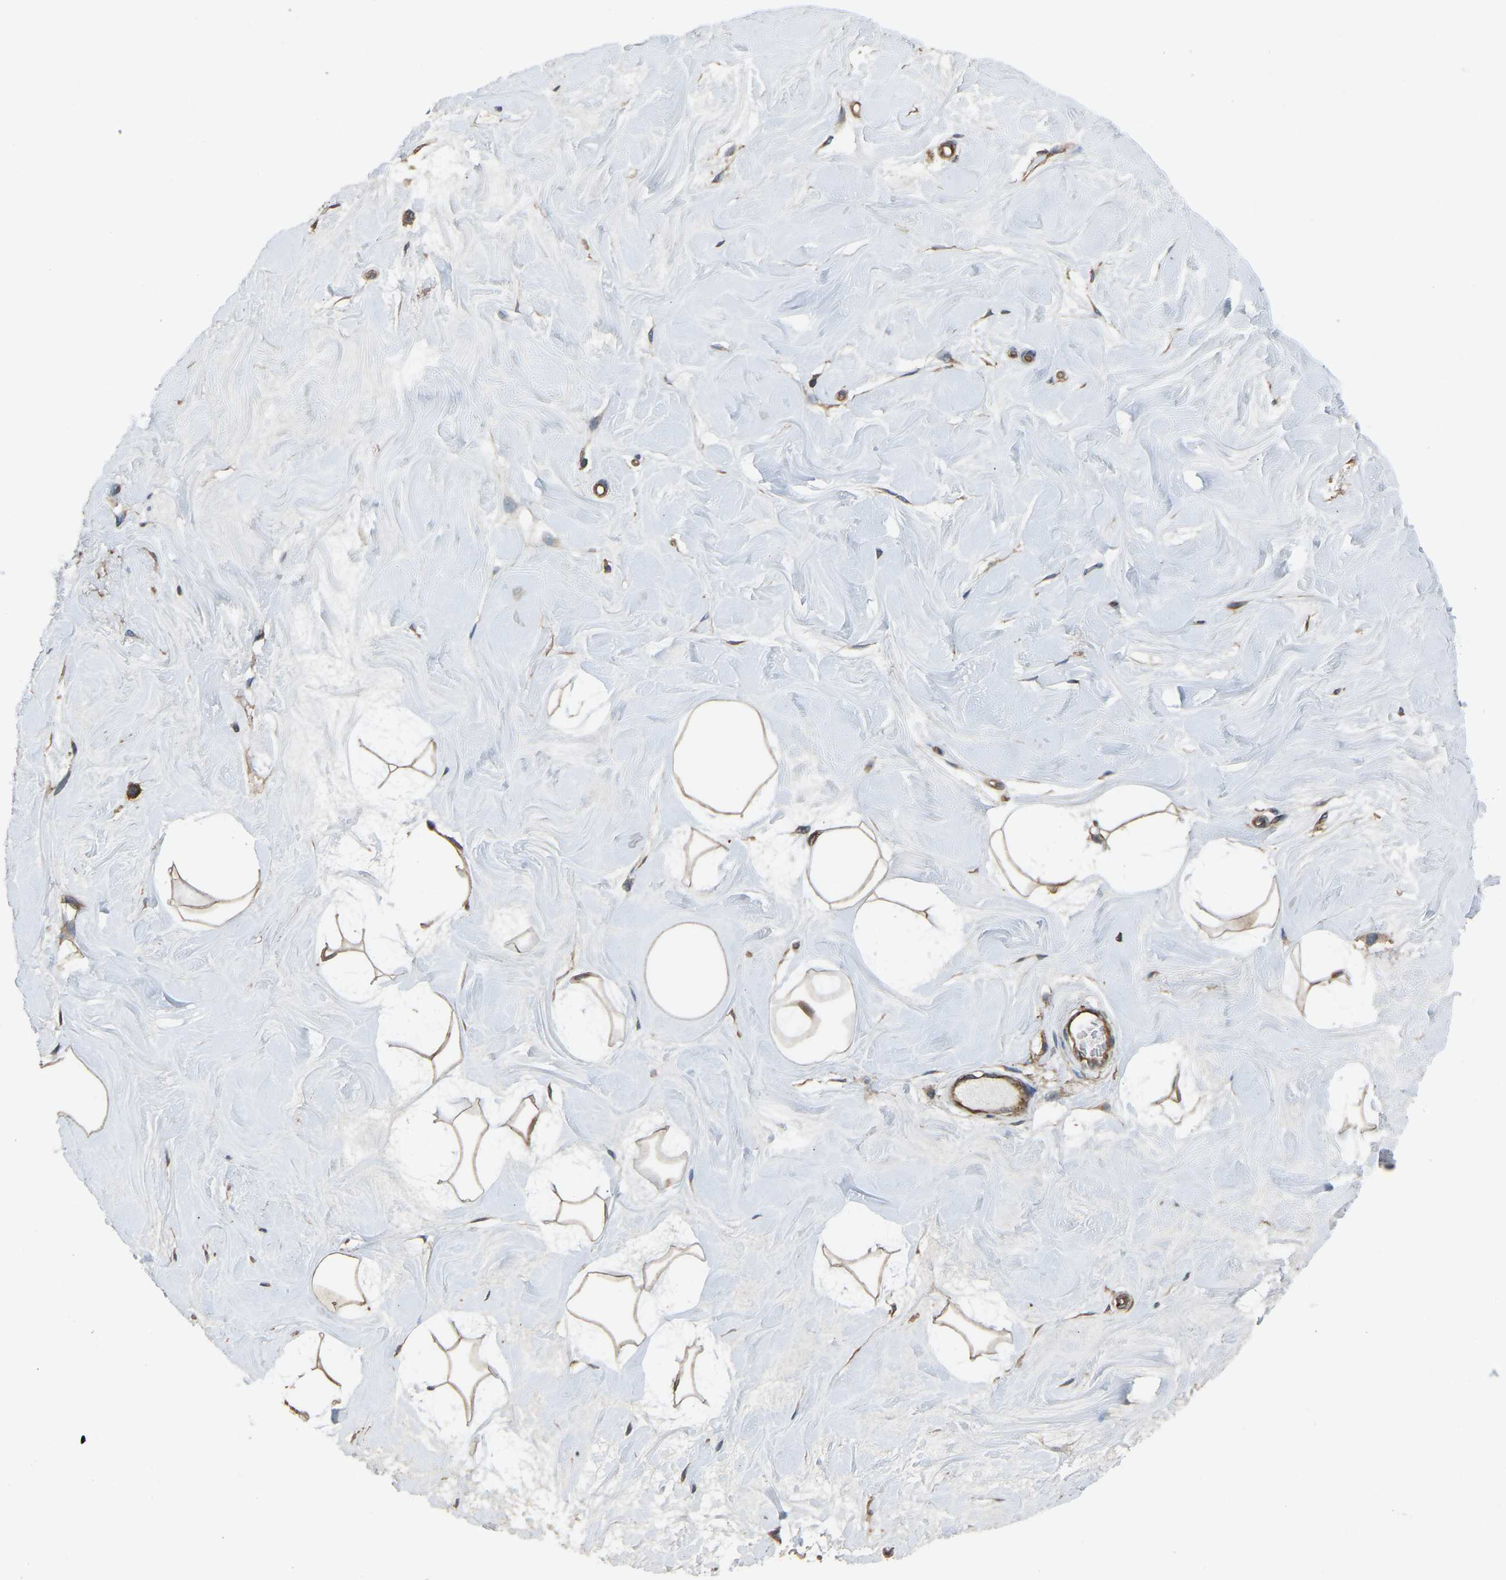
{"staining": {"intensity": "moderate", "quantity": ">75%", "location": "cytoplasmic/membranous"}, "tissue": "breast", "cell_type": "Adipocytes", "image_type": "normal", "snomed": [{"axis": "morphology", "description": "Normal tissue, NOS"}, {"axis": "morphology", "description": "Lobular carcinoma"}, {"axis": "topography", "description": "Breast"}], "caption": "A brown stain shows moderate cytoplasmic/membranous staining of a protein in adipocytes of normal breast. (brown staining indicates protein expression, while blue staining denotes nuclei).", "gene": "SLC4A2", "patient": {"sex": "female", "age": 59}}